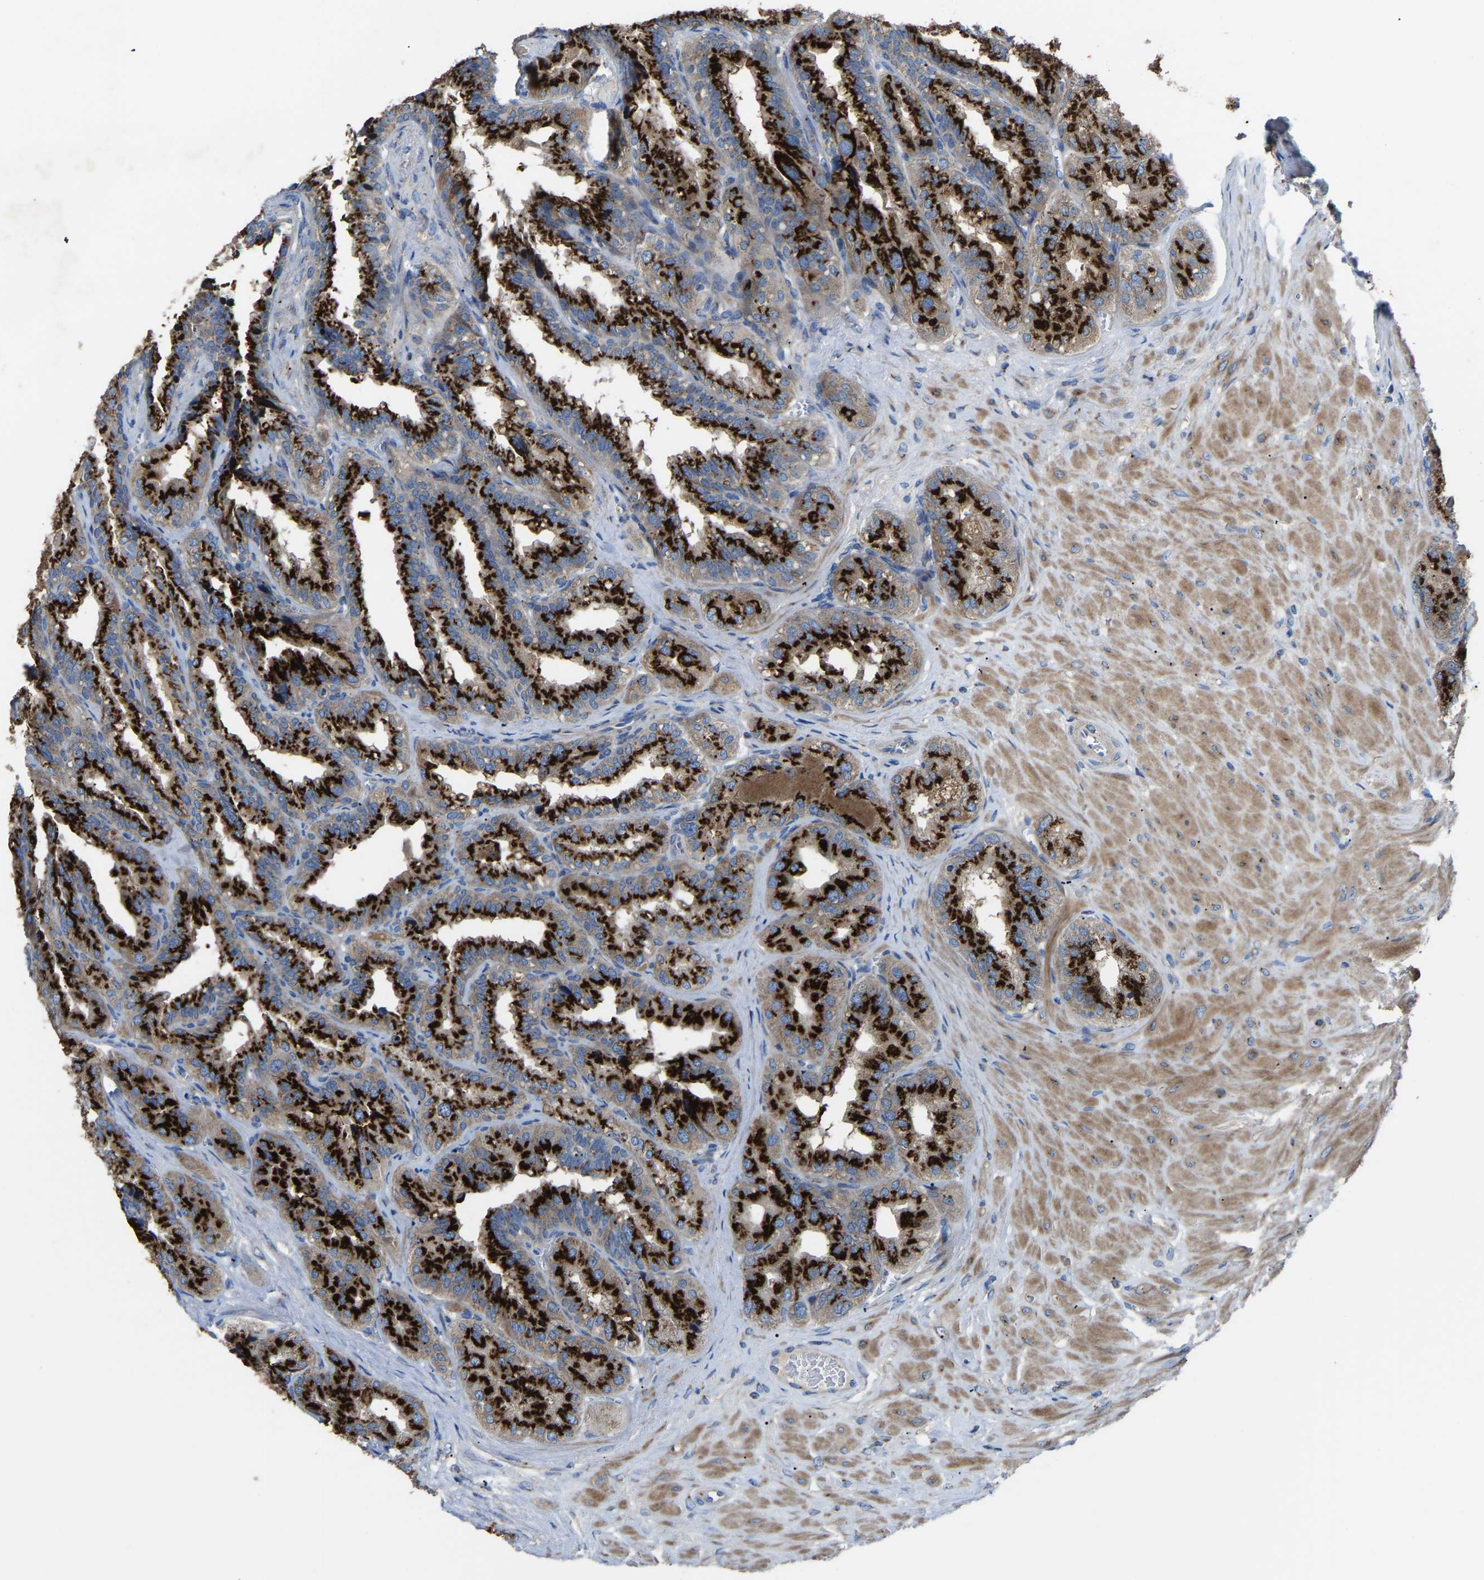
{"staining": {"intensity": "strong", "quantity": ">75%", "location": "cytoplasmic/membranous"}, "tissue": "seminal vesicle", "cell_type": "Glandular cells", "image_type": "normal", "snomed": [{"axis": "morphology", "description": "Normal tissue, NOS"}, {"axis": "topography", "description": "Prostate"}, {"axis": "topography", "description": "Seminal veicle"}], "caption": "A high-resolution image shows IHC staining of benign seminal vesicle, which displays strong cytoplasmic/membranous positivity in approximately >75% of glandular cells.", "gene": "CANT1", "patient": {"sex": "male", "age": 51}}